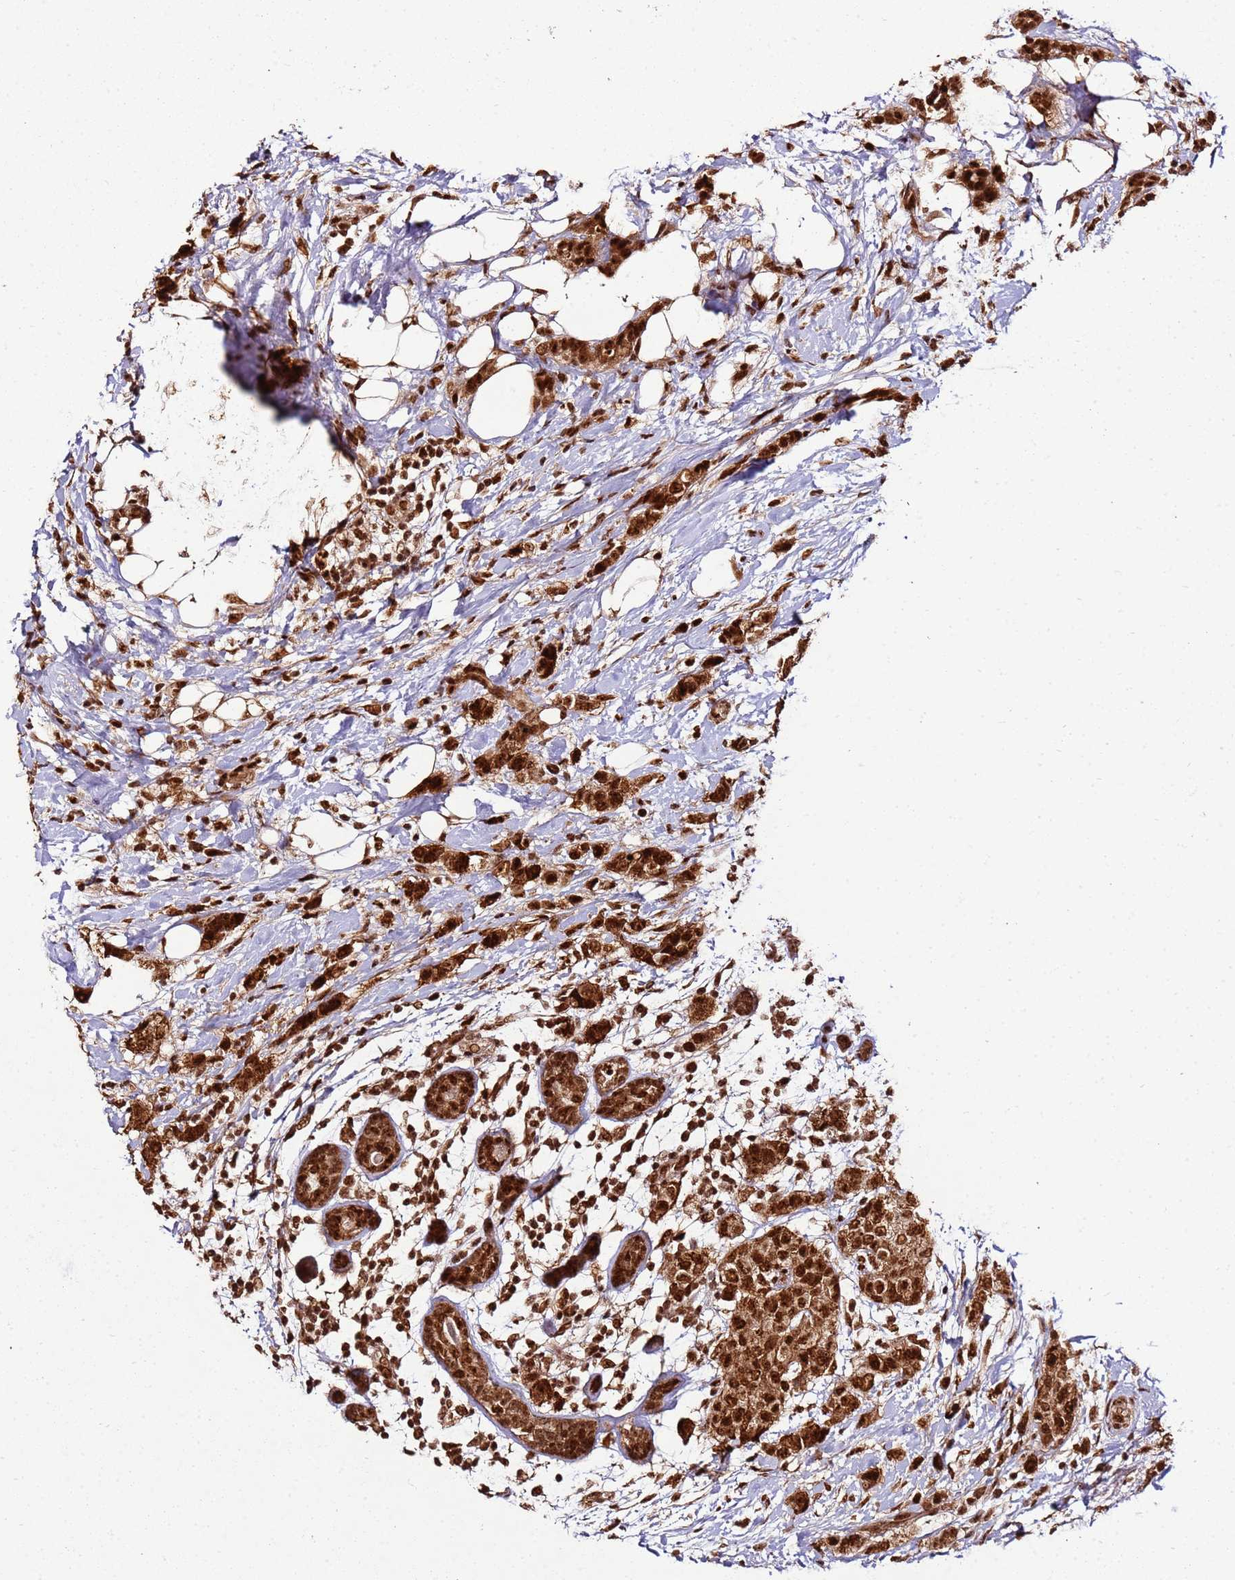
{"staining": {"intensity": "strong", "quantity": ">75%", "location": "cytoplasmic/membranous,nuclear"}, "tissue": "breast cancer", "cell_type": "Tumor cells", "image_type": "cancer", "snomed": [{"axis": "morphology", "description": "Lobular carcinoma"}, {"axis": "topography", "description": "Breast"}], "caption": "Human breast cancer stained with a protein marker demonstrates strong staining in tumor cells.", "gene": "XRN2", "patient": {"sex": "female", "age": 51}}